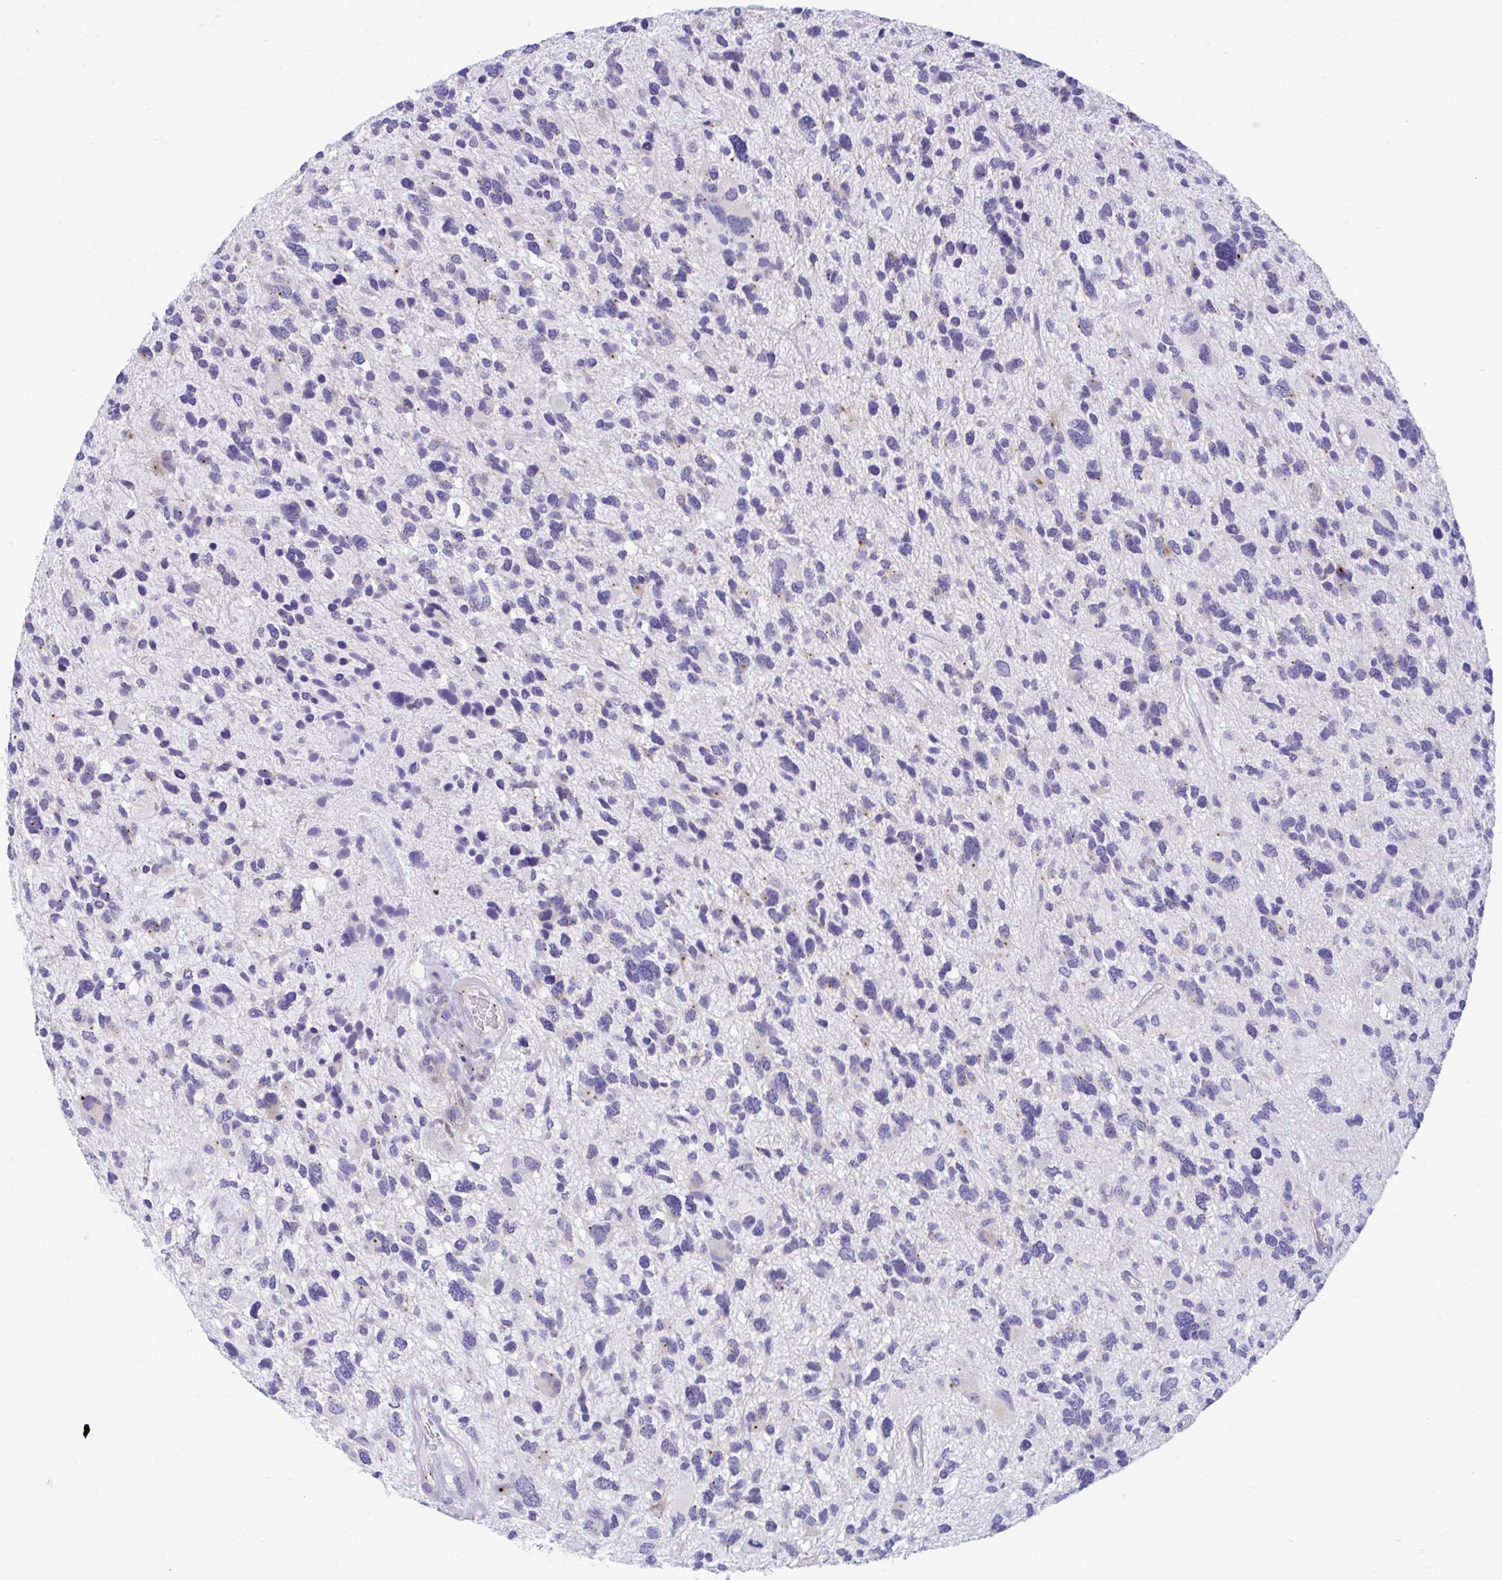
{"staining": {"intensity": "weak", "quantity": "<25%", "location": "cytoplasmic/membranous"}, "tissue": "glioma", "cell_type": "Tumor cells", "image_type": "cancer", "snomed": [{"axis": "morphology", "description": "Glioma, malignant, High grade"}, {"axis": "topography", "description": "Brain"}], "caption": "Immunohistochemistry (IHC) micrograph of malignant high-grade glioma stained for a protein (brown), which reveals no positivity in tumor cells. (Immunohistochemistry (IHC), brightfield microscopy, high magnification).", "gene": "TTC30B", "patient": {"sex": "female", "age": 11}}